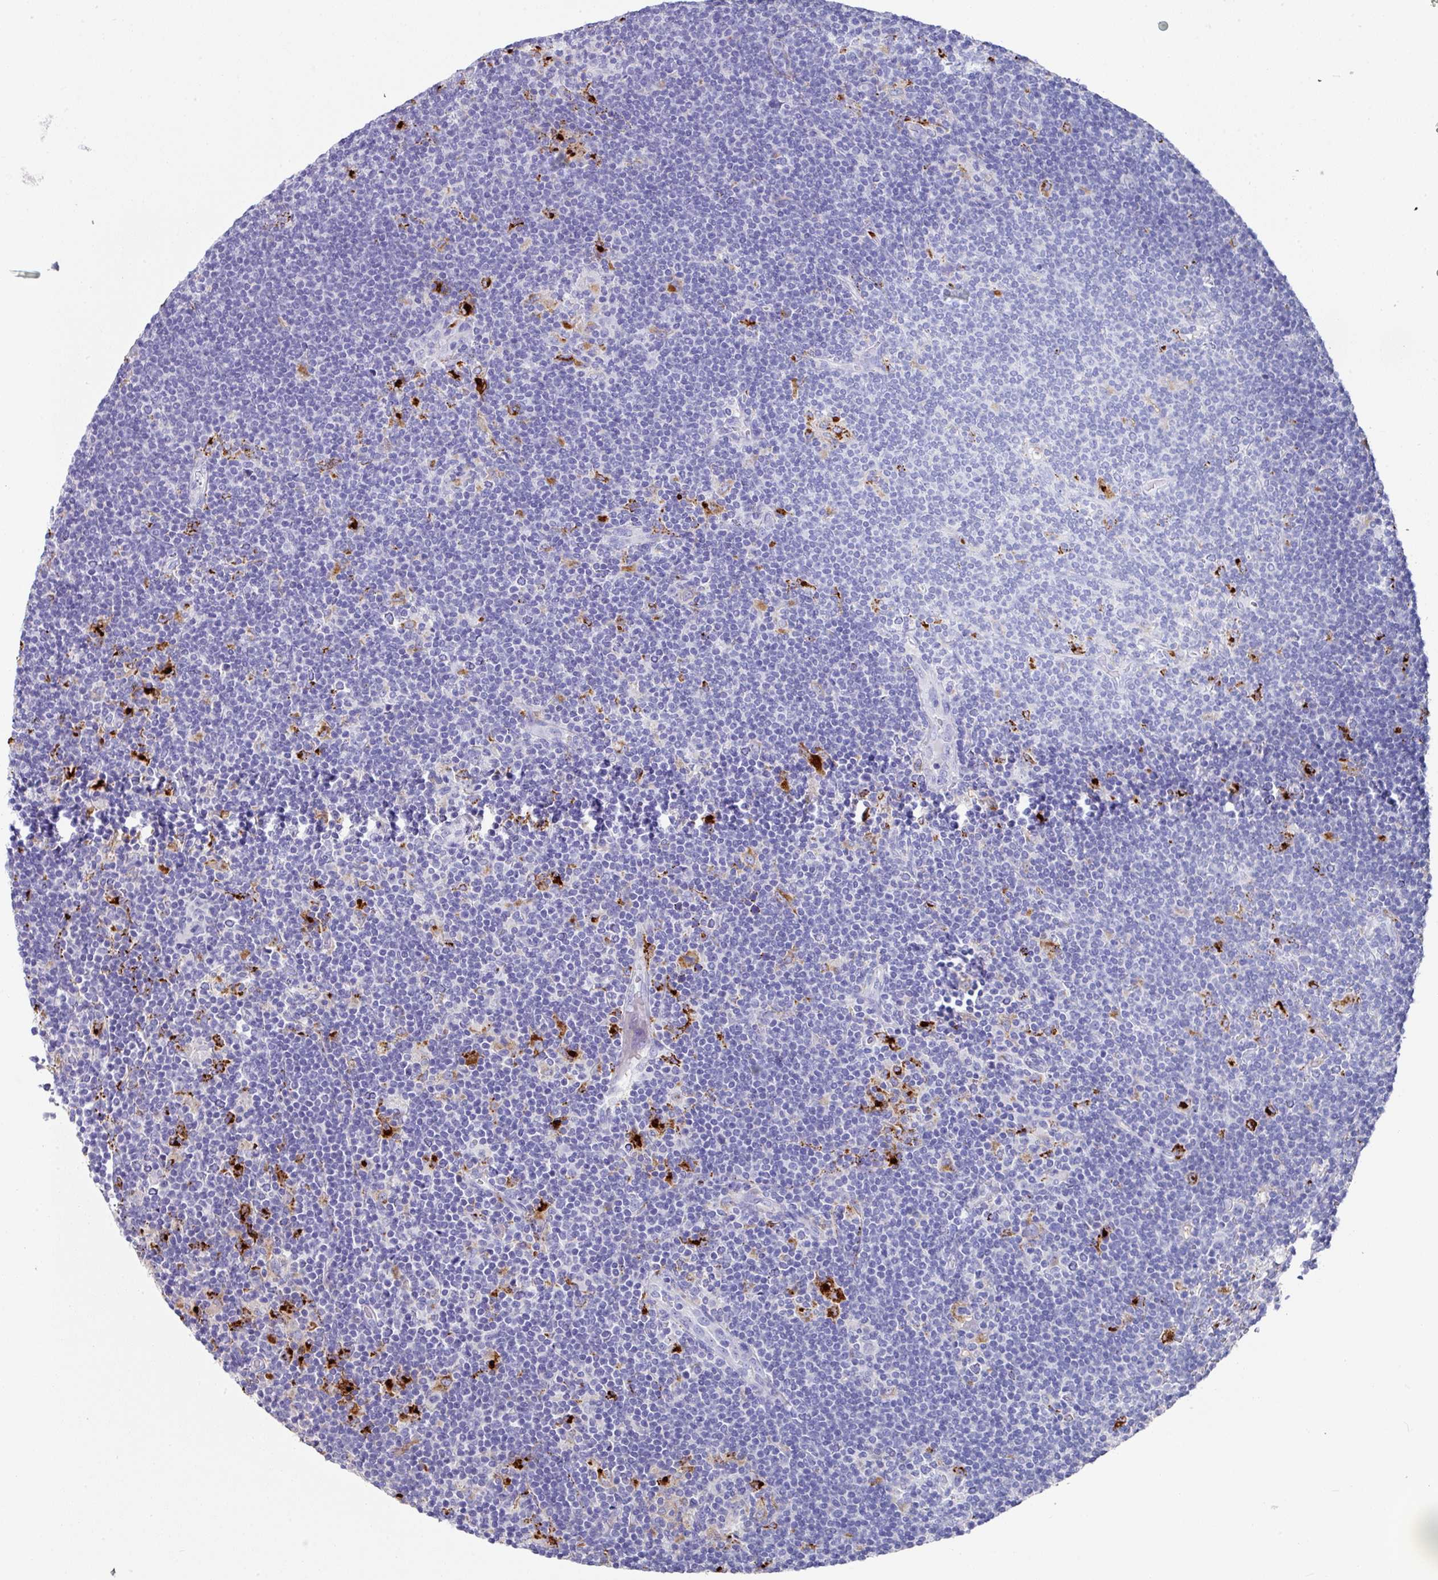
{"staining": {"intensity": "moderate", "quantity": "<25%", "location": "cytoplasmic/membranous"}, "tissue": "lymphoma", "cell_type": "Tumor cells", "image_type": "cancer", "snomed": [{"axis": "morphology", "description": "Hodgkin's disease, NOS"}, {"axis": "topography", "description": "Lymph node"}], "caption": "Tumor cells demonstrate moderate cytoplasmic/membranous expression in approximately <25% of cells in lymphoma. Nuclei are stained in blue.", "gene": "CPVL", "patient": {"sex": "female", "age": 57}}